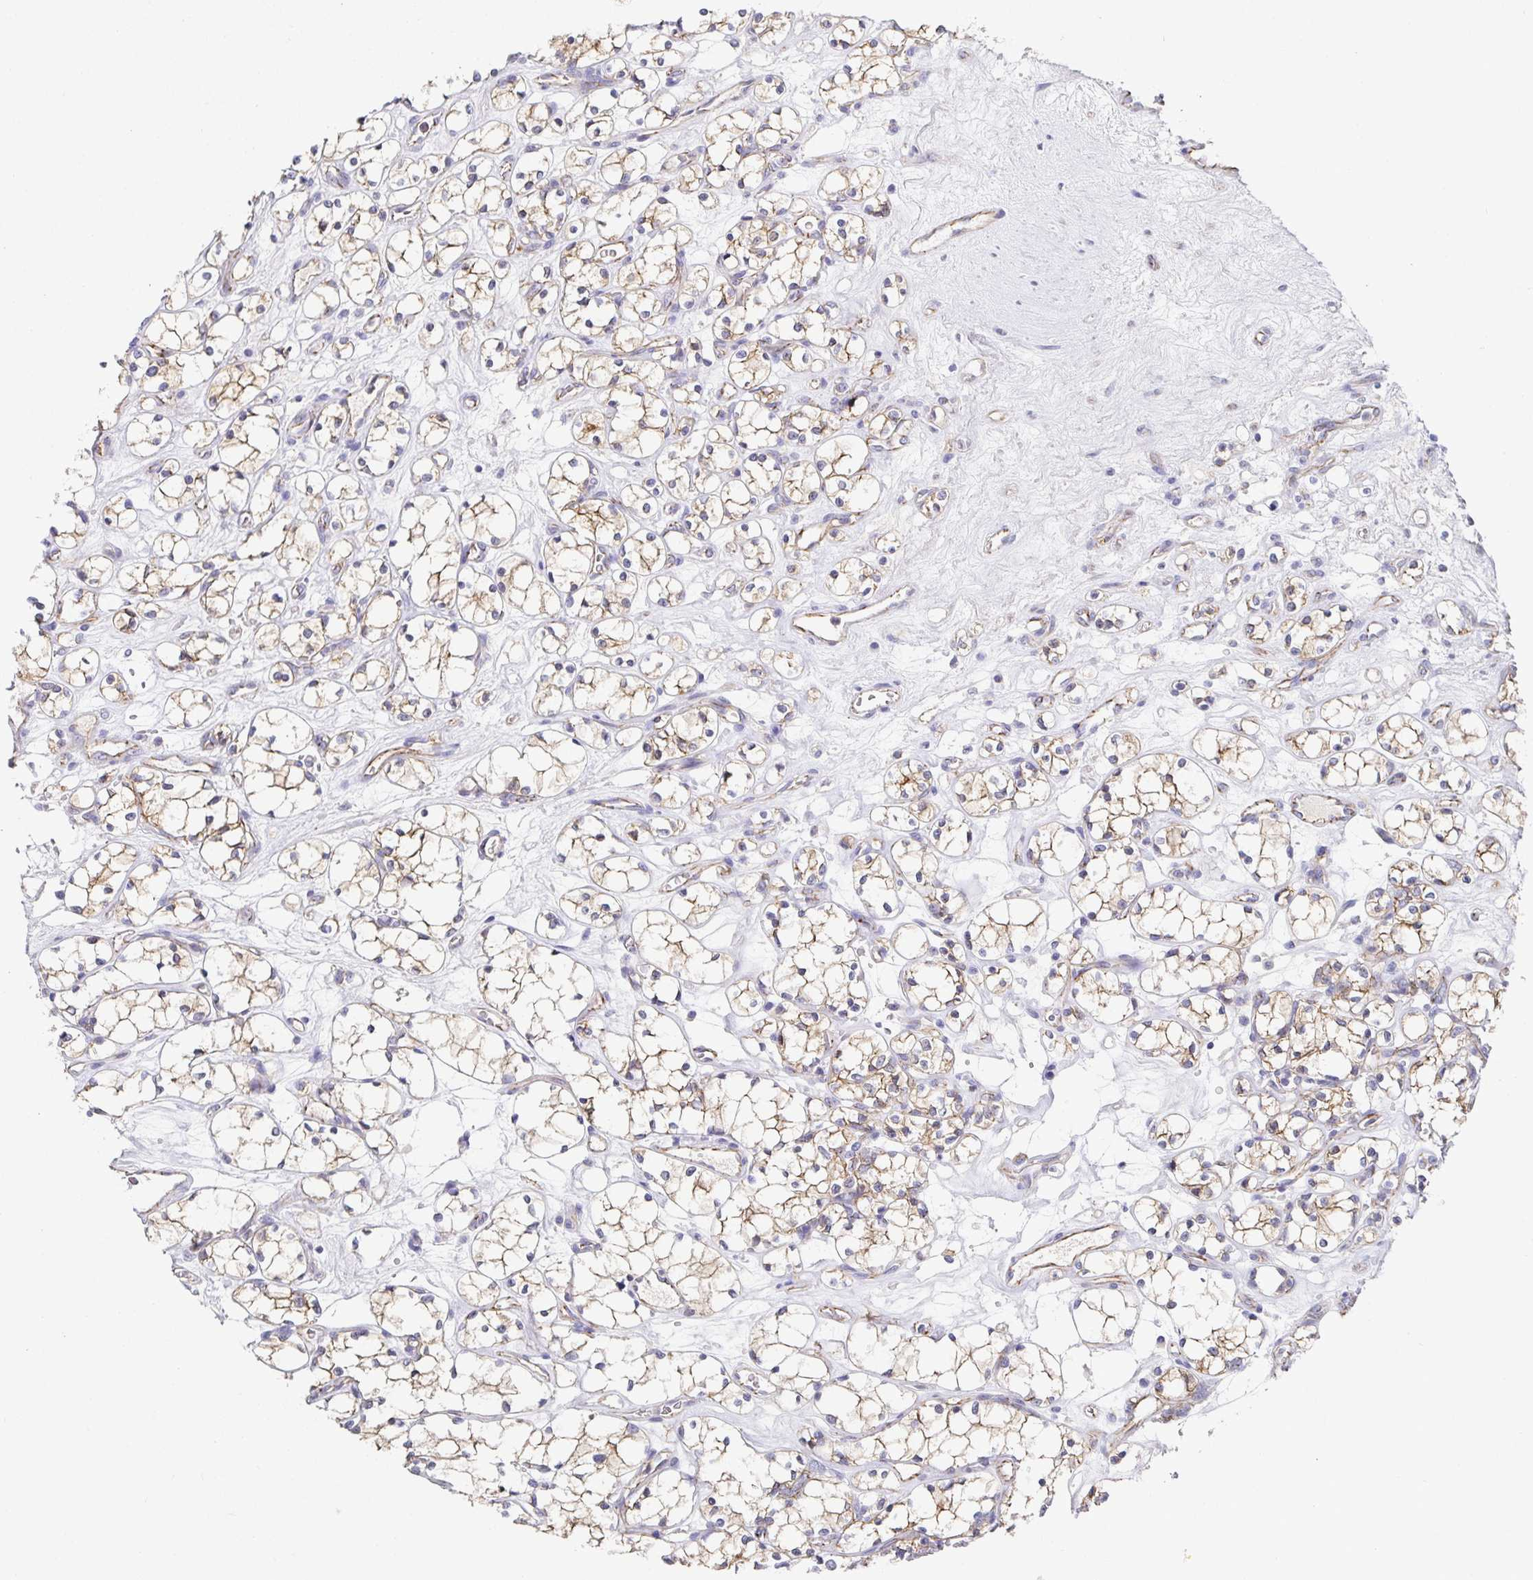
{"staining": {"intensity": "weak", "quantity": "25%-75%", "location": "cytoplasmic/membranous"}, "tissue": "renal cancer", "cell_type": "Tumor cells", "image_type": "cancer", "snomed": [{"axis": "morphology", "description": "Adenocarcinoma, NOS"}, {"axis": "topography", "description": "Kidney"}], "caption": "Immunohistochemistry histopathology image of neoplastic tissue: adenocarcinoma (renal) stained using immunohistochemistry demonstrates low levels of weak protein expression localized specifically in the cytoplasmic/membranous of tumor cells, appearing as a cytoplasmic/membranous brown color.", "gene": "PIWIL3", "patient": {"sex": "female", "age": 69}}